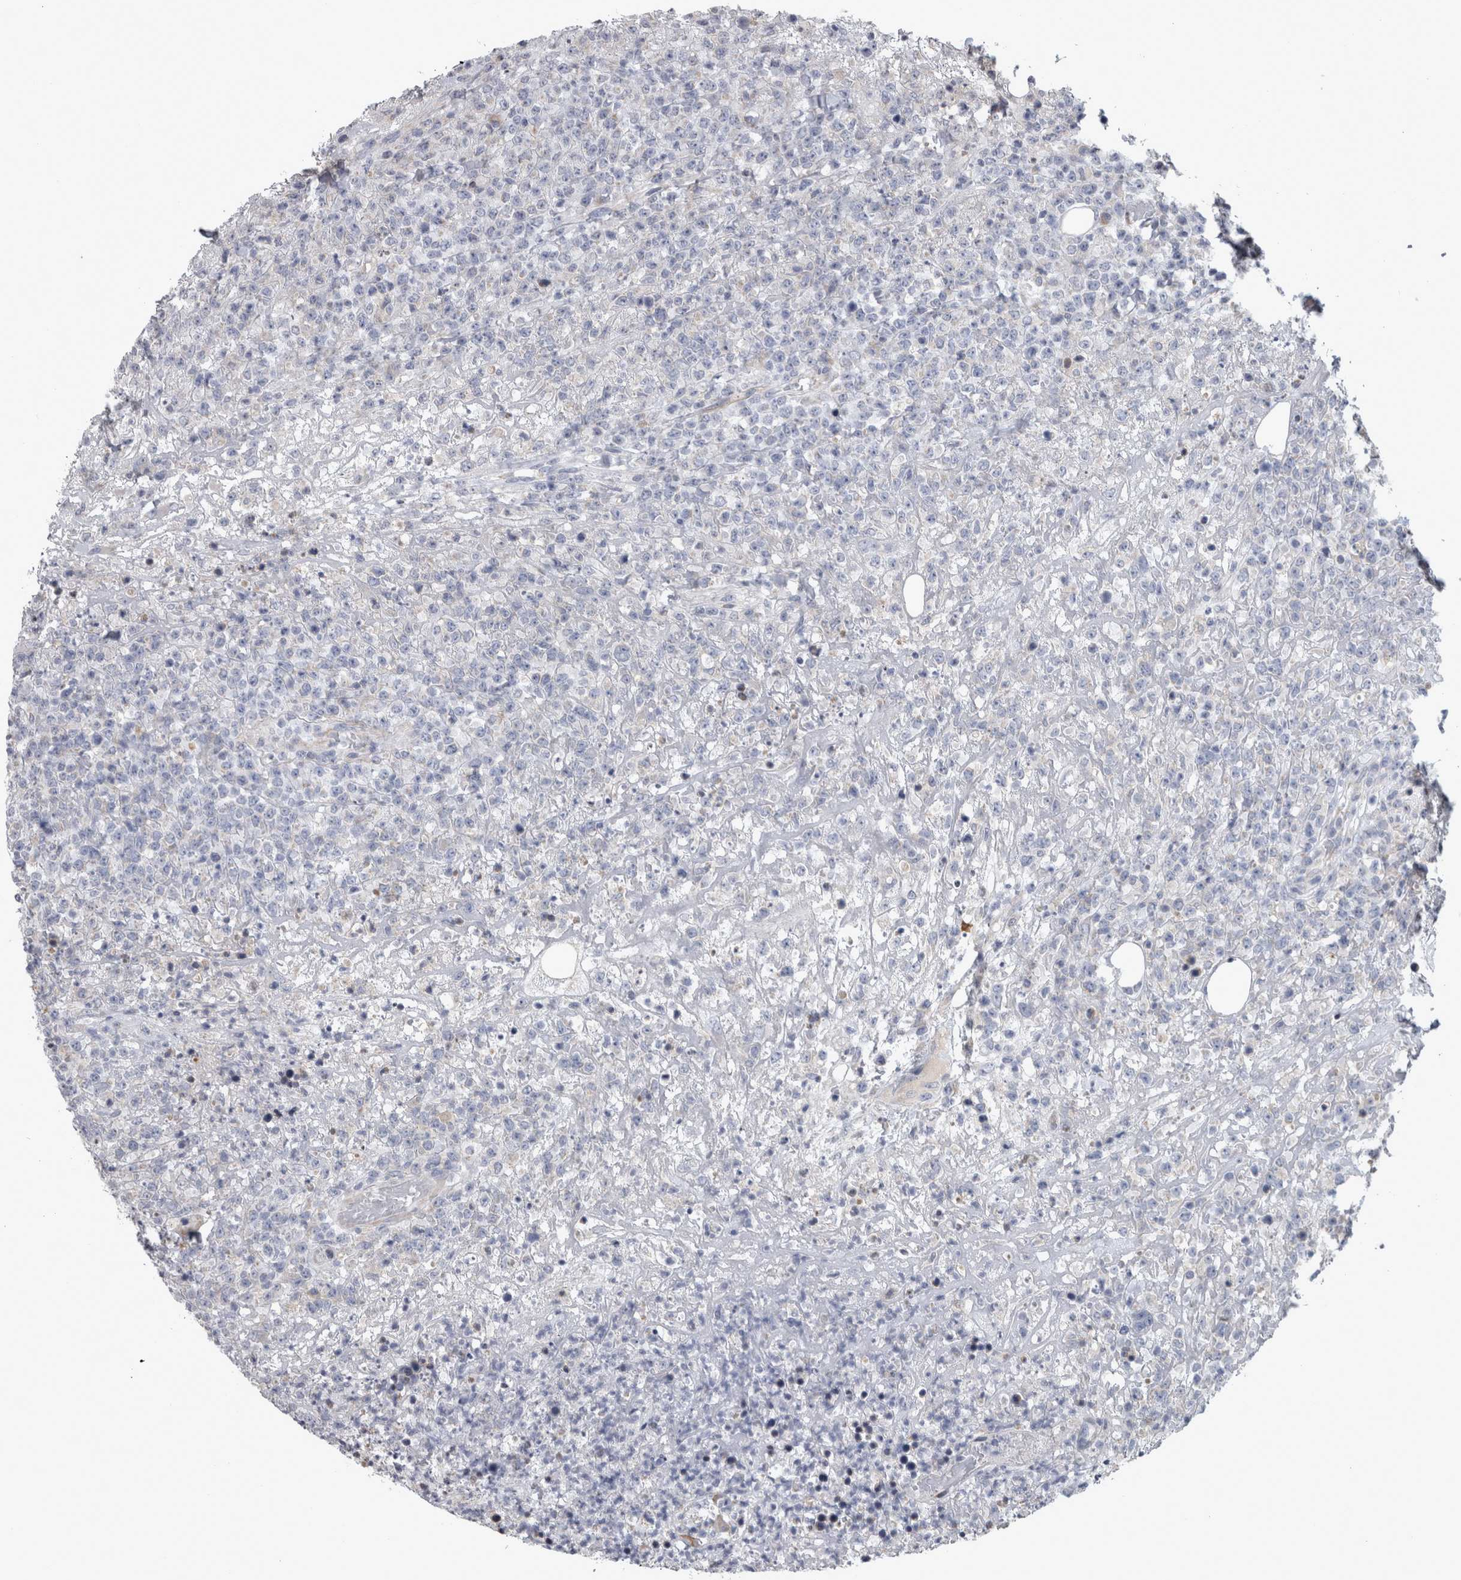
{"staining": {"intensity": "negative", "quantity": "none", "location": "none"}, "tissue": "lymphoma", "cell_type": "Tumor cells", "image_type": "cancer", "snomed": [{"axis": "morphology", "description": "Malignant lymphoma, non-Hodgkin's type, High grade"}, {"axis": "topography", "description": "Colon"}], "caption": "Tumor cells are negative for protein expression in human lymphoma.", "gene": "DBT", "patient": {"sex": "female", "age": 53}}